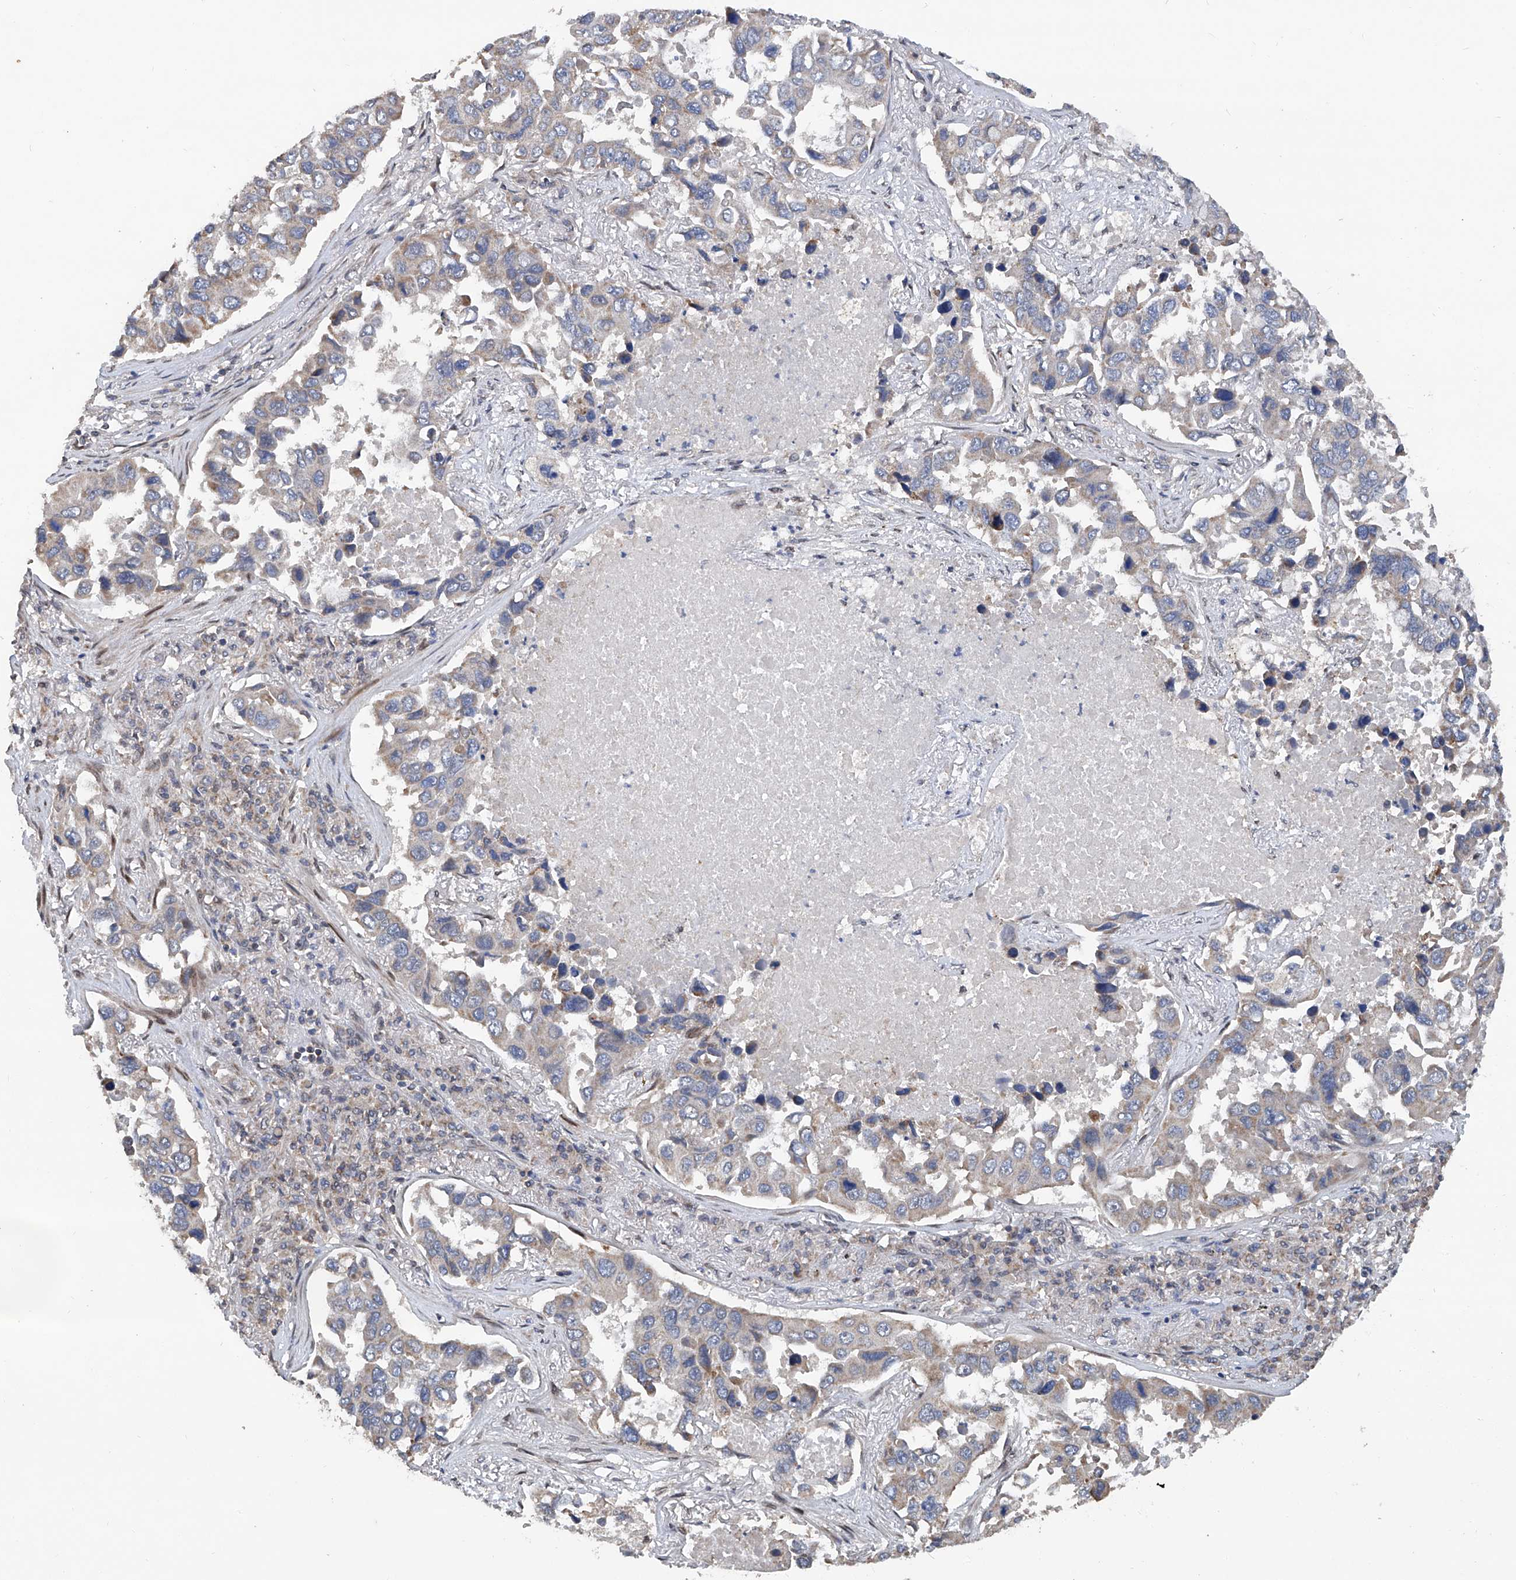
{"staining": {"intensity": "weak", "quantity": "<25%", "location": "cytoplasmic/membranous"}, "tissue": "lung cancer", "cell_type": "Tumor cells", "image_type": "cancer", "snomed": [{"axis": "morphology", "description": "Adenocarcinoma, NOS"}, {"axis": "topography", "description": "Lung"}], "caption": "A histopathology image of human lung adenocarcinoma is negative for staining in tumor cells.", "gene": "BCKDHB", "patient": {"sex": "male", "age": 64}}